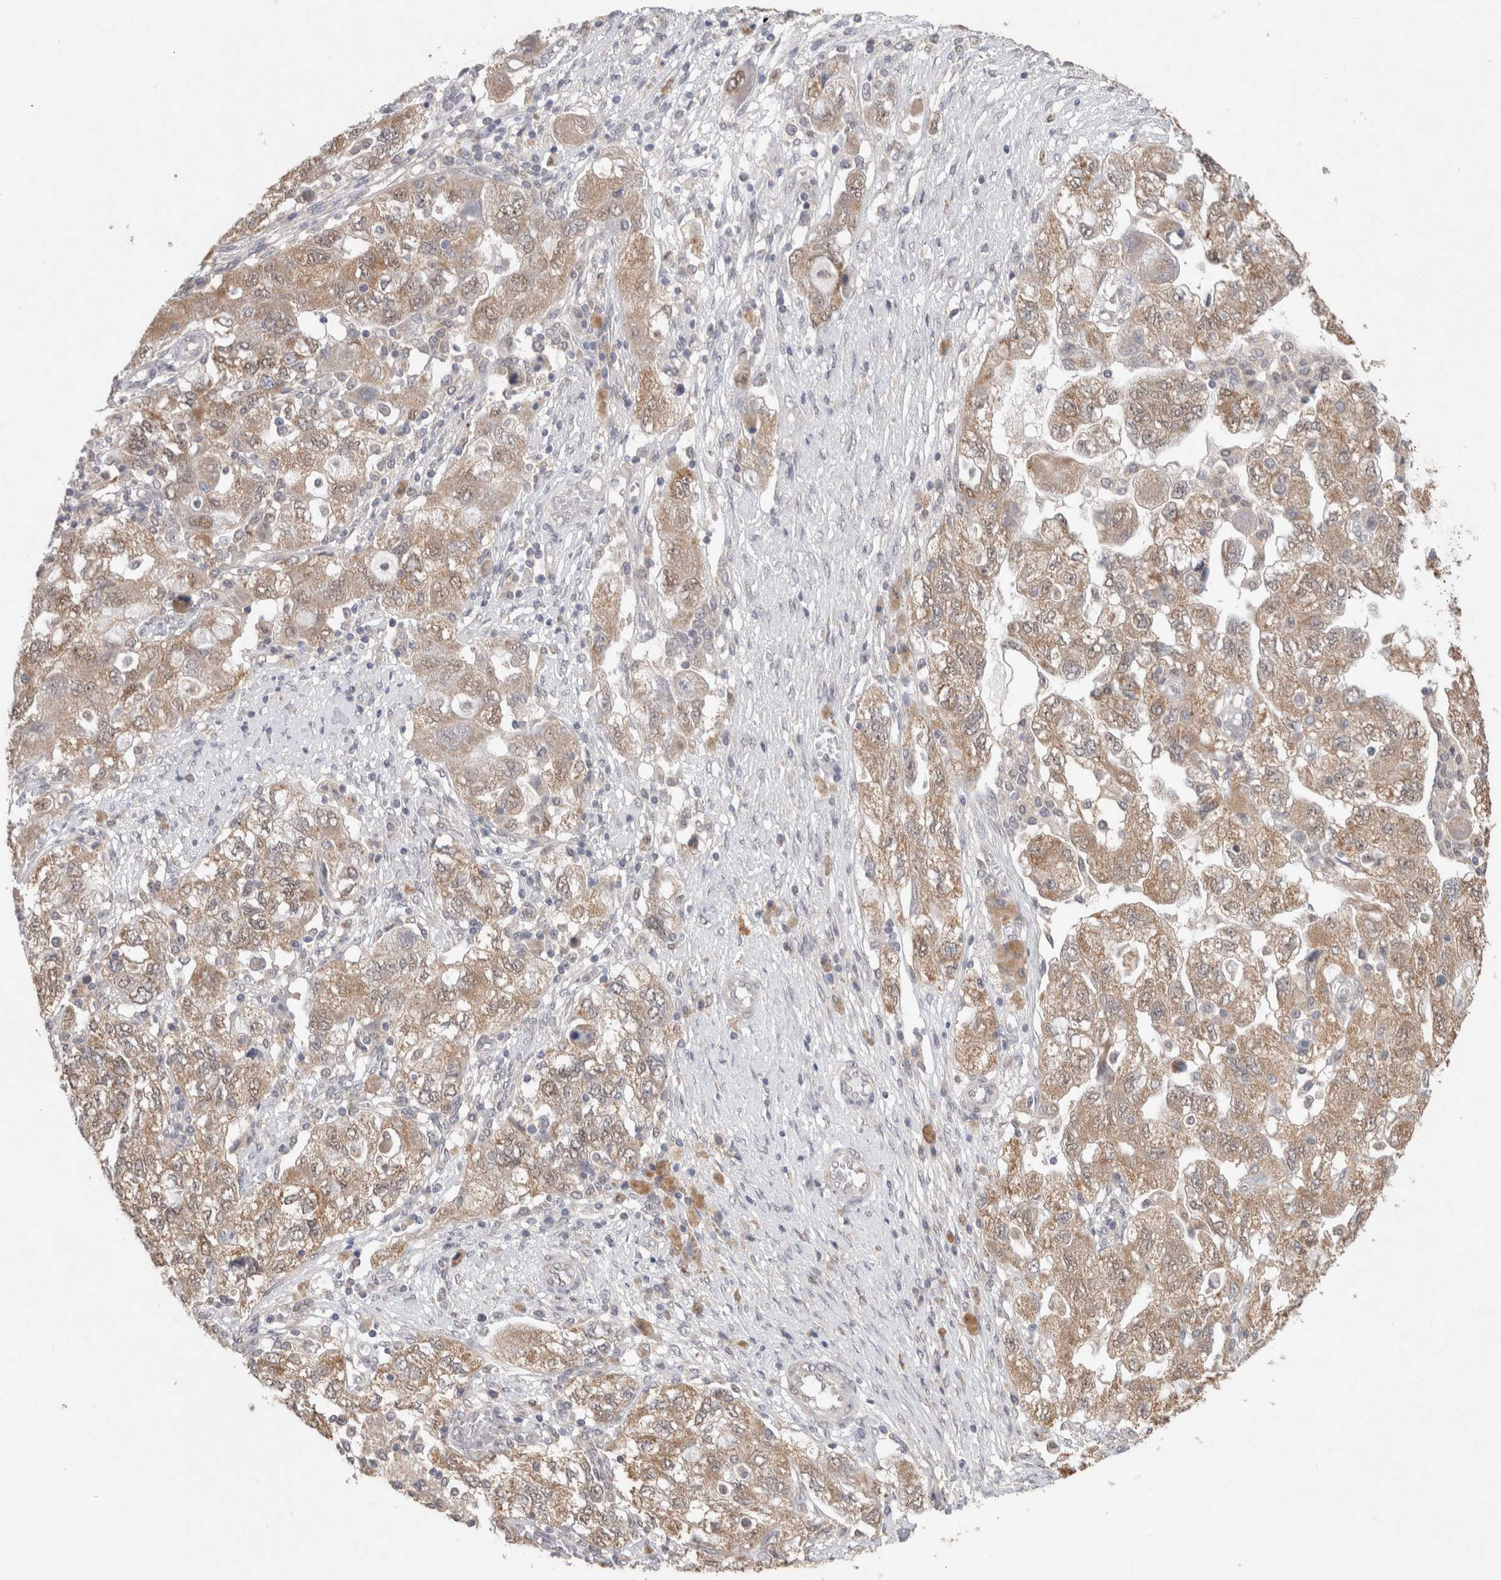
{"staining": {"intensity": "moderate", "quantity": ">75%", "location": "cytoplasmic/membranous,nuclear"}, "tissue": "ovarian cancer", "cell_type": "Tumor cells", "image_type": "cancer", "snomed": [{"axis": "morphology", "description": "Carcinoma, NOS"}, {"axis": "morphology", "description": "Cystadenocarcinoma, serous, NOS"}, {"axis": "topography", "description": "Ovary"}], "caption": "Protein staining of ovarian serous cystadenocarcinoma tissue reveals moderate cytoplasmic/membranous and nuclear positivity in about >75% of tumor cells.", "gene": "RAB14", "patient": {"sex": "female", "age": 69}}